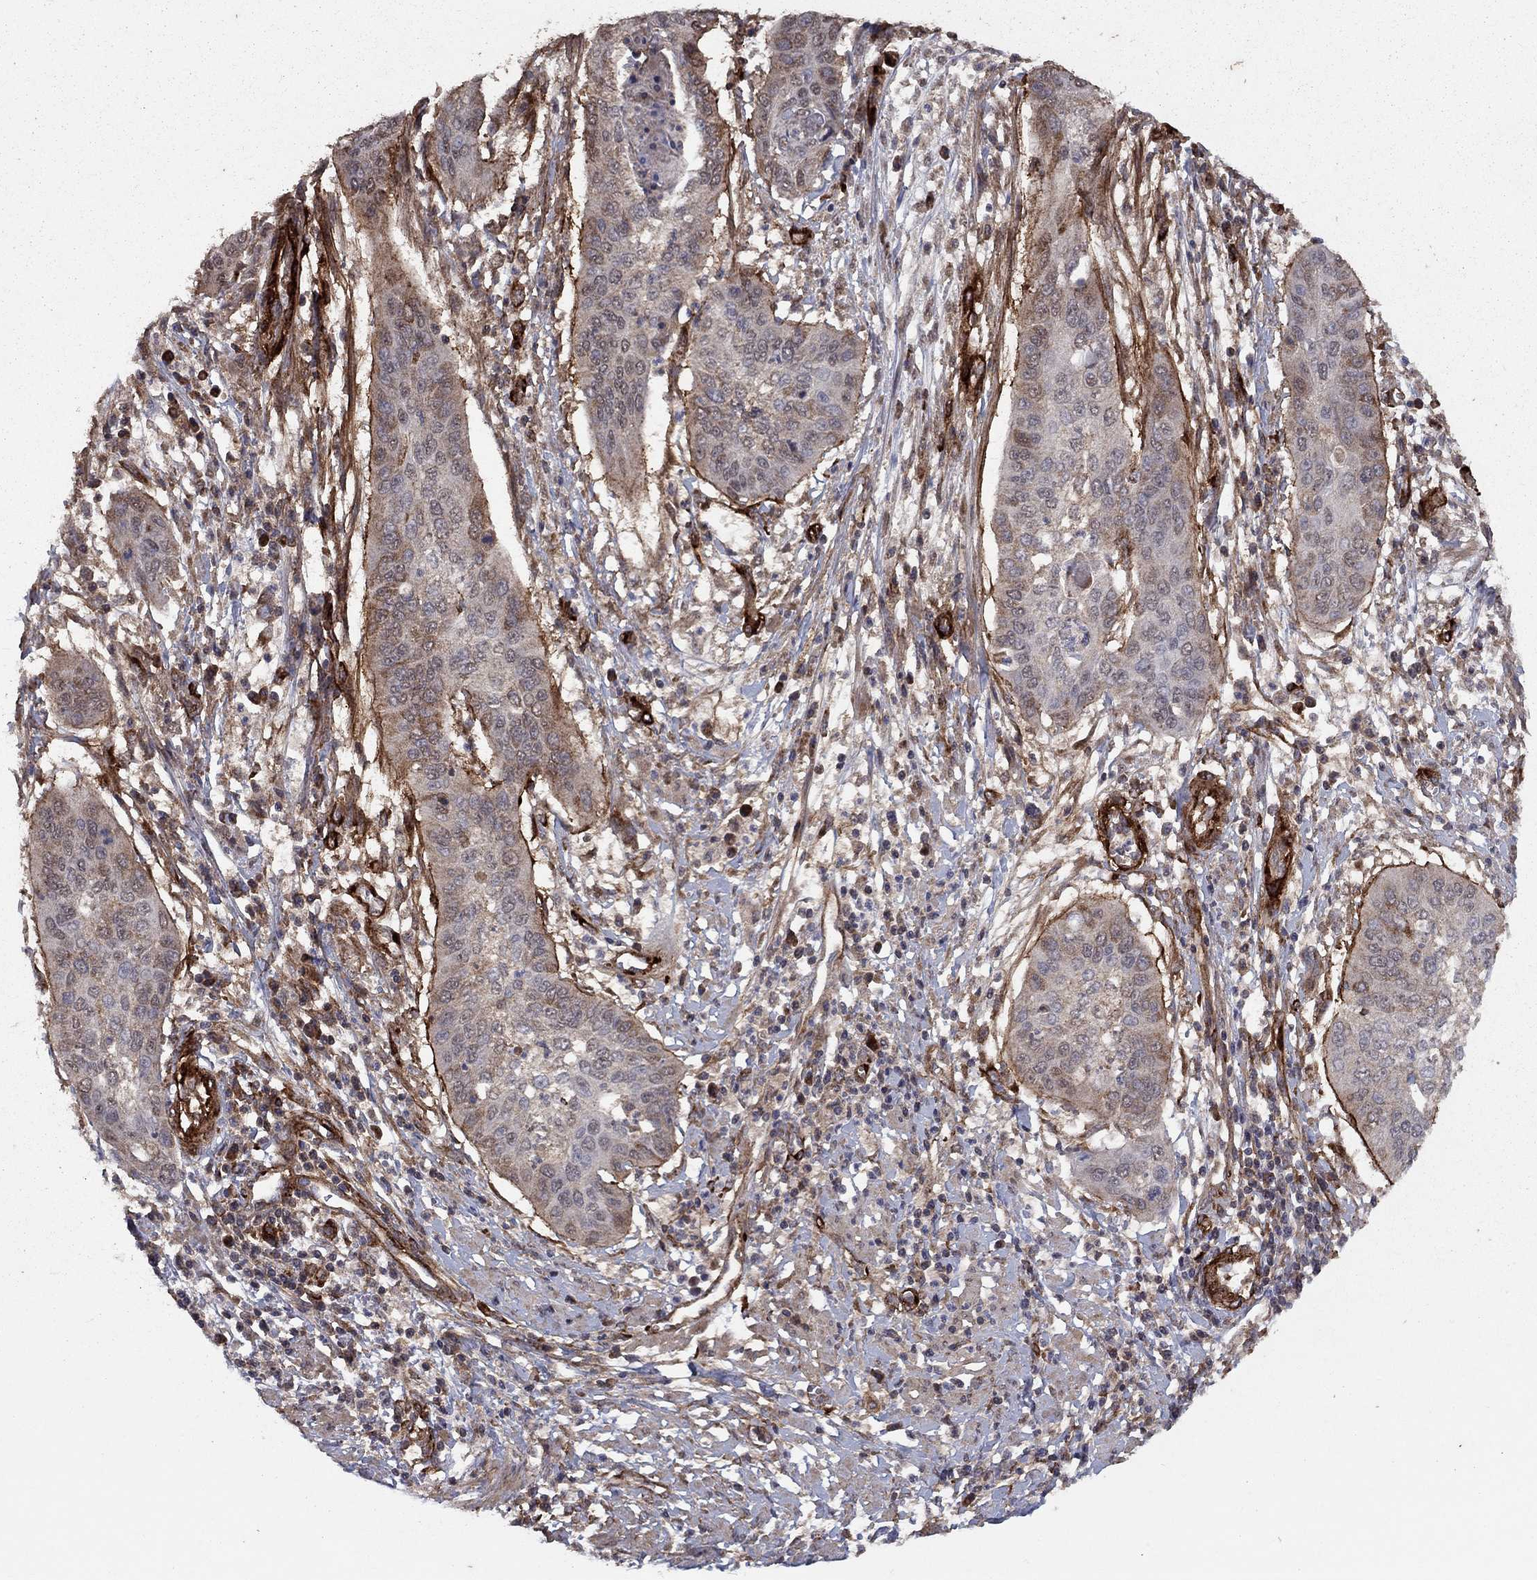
{"staining": {"intensity": "weak", "quantity": "25%-75%", "location": "cytoplasmic/membranous"}, "tissue": "cervical cancer", "cell_type": "Tumor cells", "image_type": "cancer", "snomed": [{"axis": "morphology", "description": "Squamous cell carcinoma, NOS"}, {"axis": "topography", "description": "Cervix"}], "caption": "Immunohistochemistry staining of cervical squamous cell carcinoma, which exhibits low levels of weak cytoplasmic/membranous staining in about 25%-75% of tumor cells indicating weak cytoplasmic/membranous protein expression. The staining was performed using DAB (brown) for protein detection and nuclei were counterstained in hematoxylin (blue).", "gene": "COL18A1", "patient": {"sex": "female", "age": 39}}